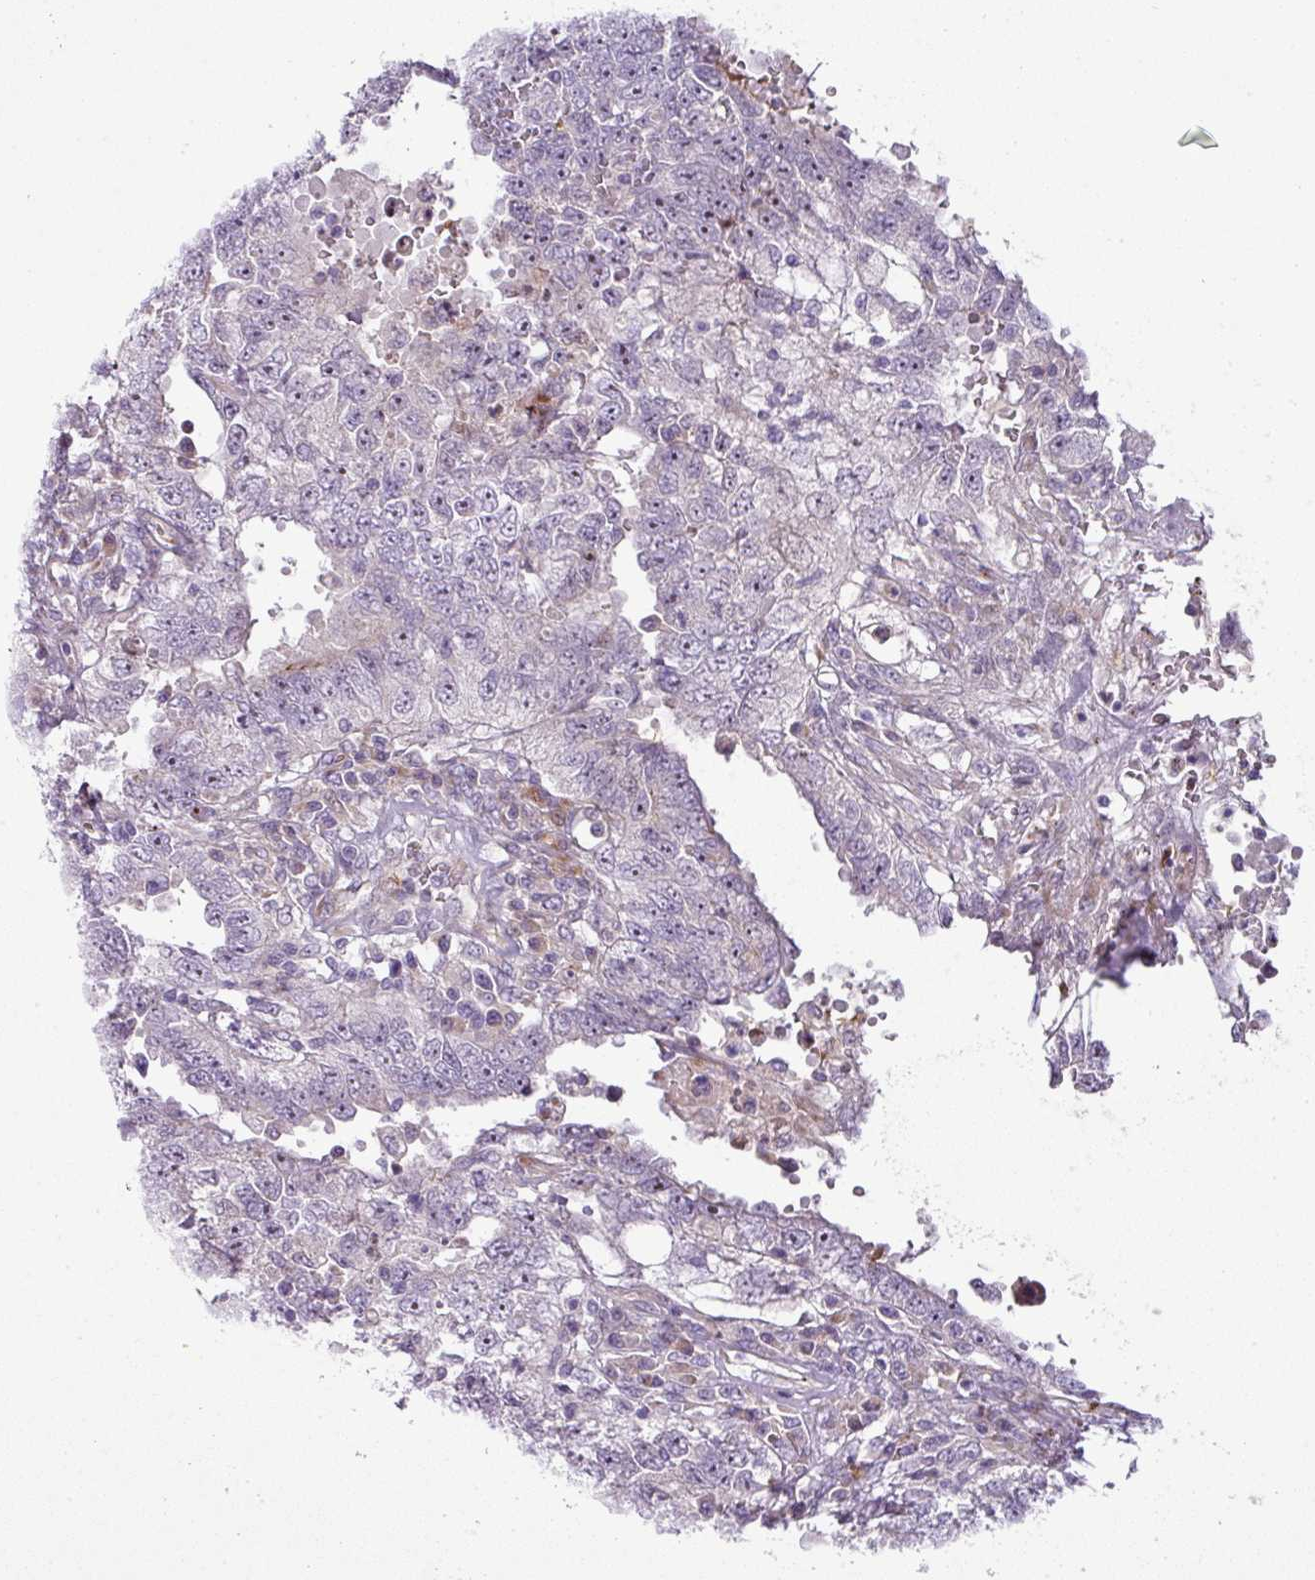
{"staining": {"intensity": "moderate", "quantity": "25%-75%", "location": "nuclear"}, "tissue": "testis cancer", "cell_type": "Tumor cells", "image_type": "cancer", "snomed": [{"axis": "morphology", "description": "Carcinoma, Embryonal, NOS"}, {"axis": "topography", "description": "Testis"}], "caption": "Immunohistochemistry image of testis embryonal carcinoma stained for a protein (brown), which shows medium levels of moderate nuclear staining in about 25%-75% of tumor cells.", "gene": "ATP6V1F", "patient": {"sex": "male", "age": 26}}